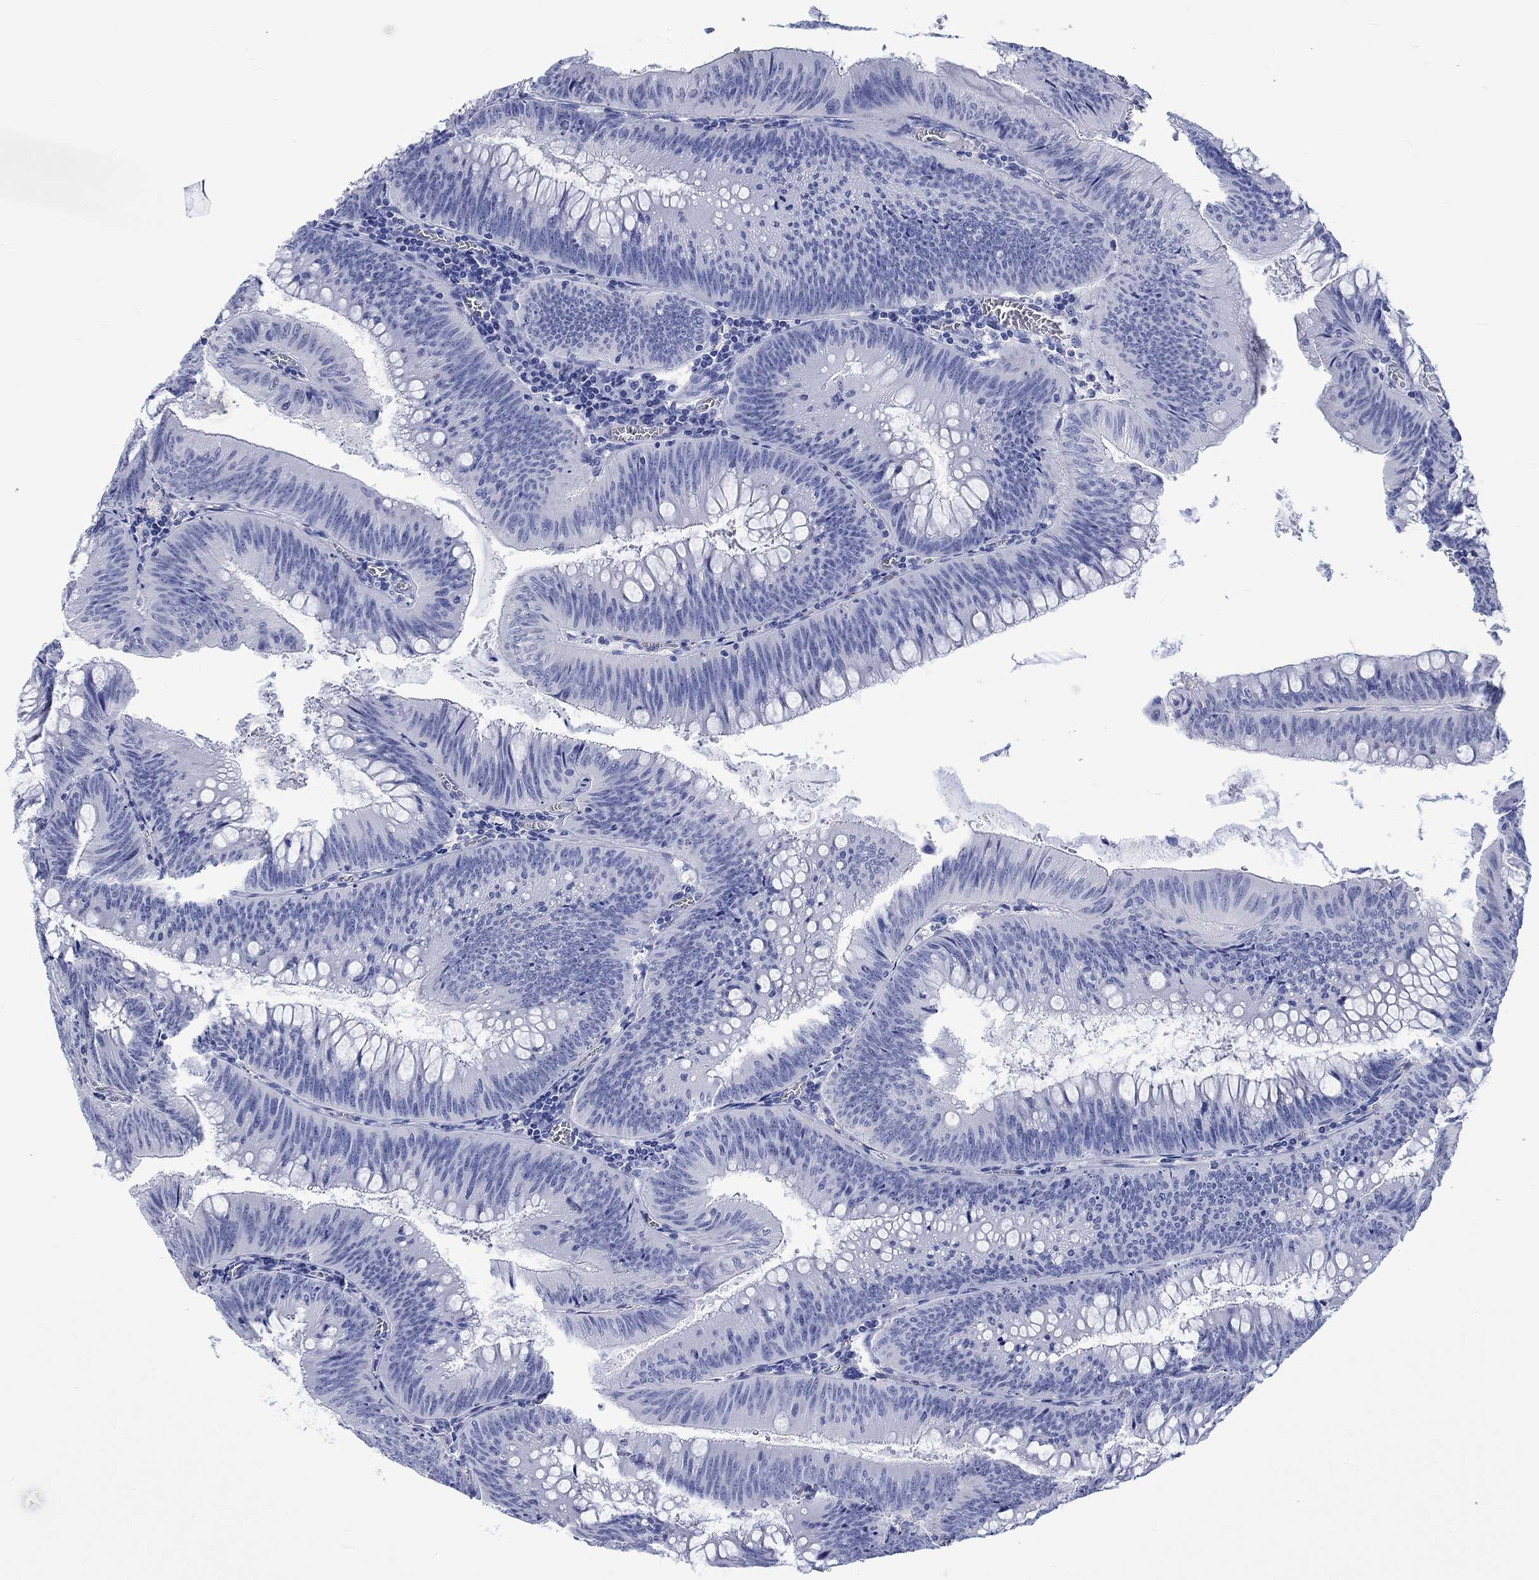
{"staining": {"intensity": "negative", "quantity": "none", "location": "none"}, "tissue": "colorectal cancer", "cell_type": "Tumor cells", "image_type": "cancer", "snomed": [{"axis": "morphology", "description": "Adenocarcinoma, NOS"}, {"axis": "topography", "description": "Rectum"}], "caption": "This photomicrograph is of colorectal cancer (adenocarcinoma) stained with IHC to label a protein in brown with the nuclei are counter-stained blue. There is no staining in tumor cells. Brightfield microscopy of immunohistochemistry stained with DAB (brown) and hematoxylin (blue), captured at high magnification.", "gene": "CACNG3", "patient": {"sex": "female", "age": 72}}